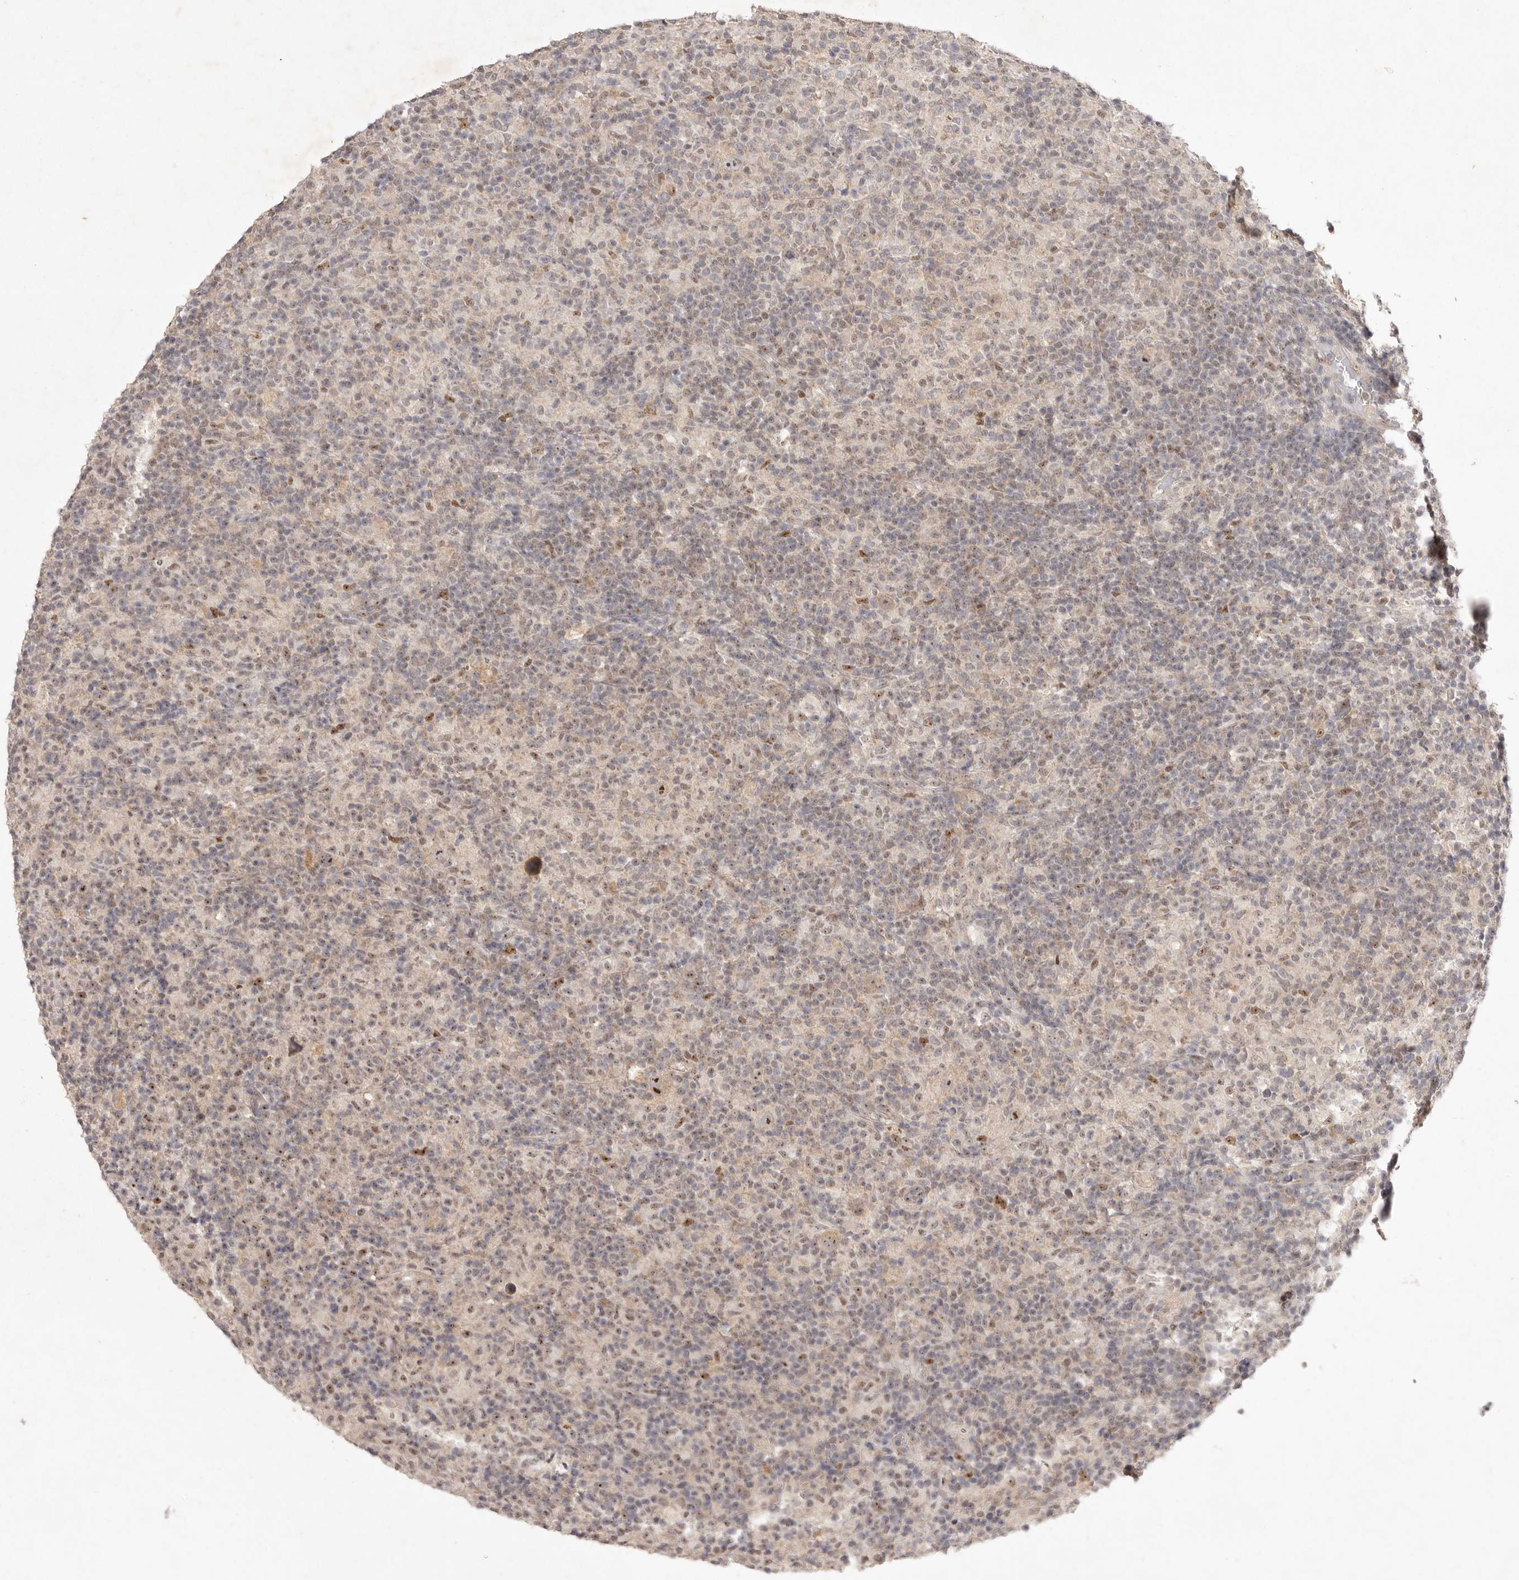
{"staining": {"intensity": "weak", "quantity": ">75%", "location": "cytoplasmic/membranous,nuclear"}, "tissue": "lymphoma", "cell_type": "Tumor cells", "image_type": "cancer", "snomed": [{"axis": "morphology", "description": "Hodgkin's disease, NOS"}, {"axis": "topography", "description": "Lymph node"}], "caption": "Human lymphoma stained with a brown dye exhibits weak cytoplasmic/membranous and nuclear positive positivity in about >75% of tumor cells.", "gene": "TADA1", "patient": {"sex": "male", "age": 70}}